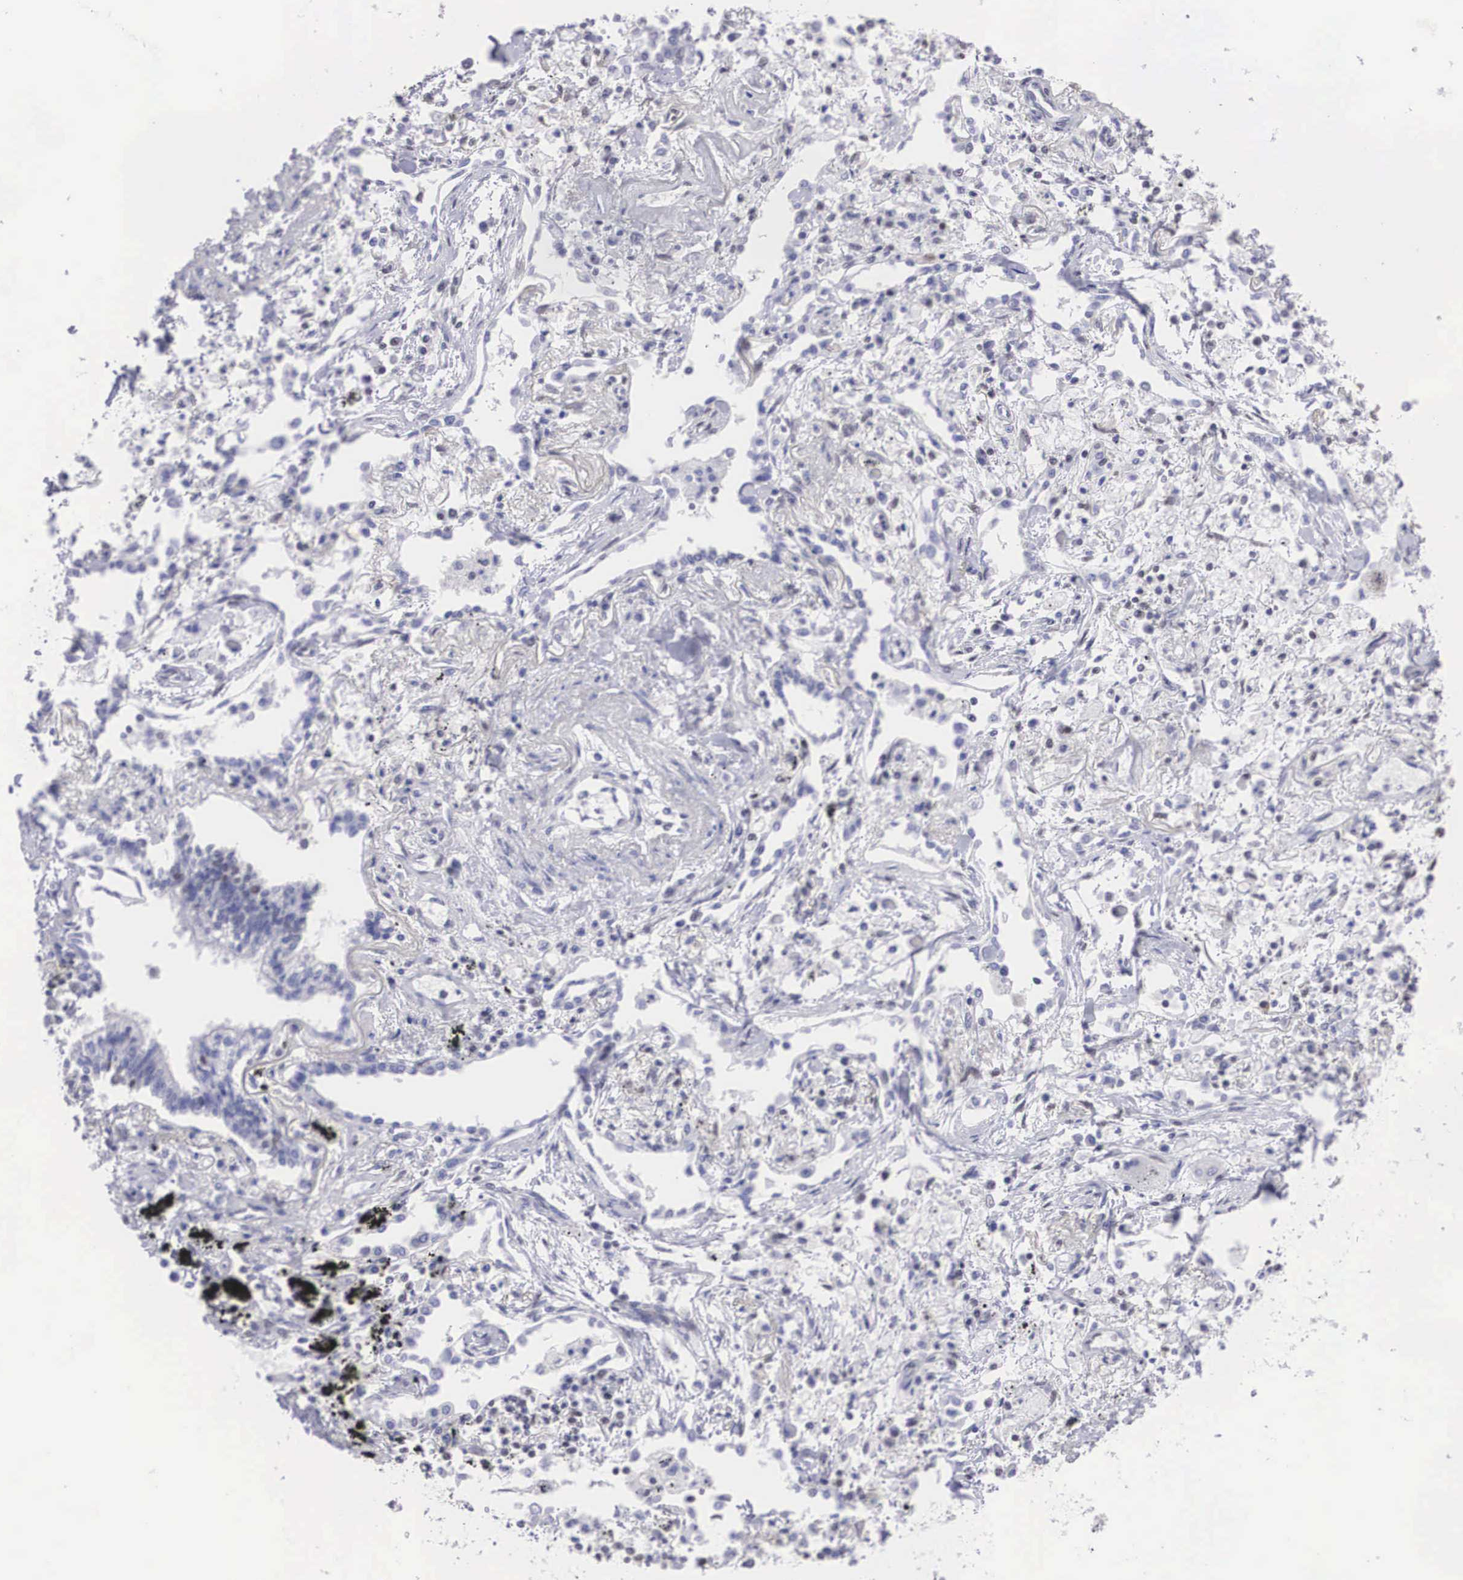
{"staining": {"intensity": "negative", "quantity": "none", "location": "none"}, "tissue": "lung cancer", "cell_type": "Tumor cells", "image_type": "cancer", "snomed": [{"axis": "morphology", "description": "Adenocarcinoma, NOS"}, {"axis": "topography", "description": "Lung"}], "caption": "Protein analysis of adenocarcinoma (lung) exhibits no significant expression in tumor cells.", "gene": "CSTF2", "patient": {"sex": "male", "age": 60}}